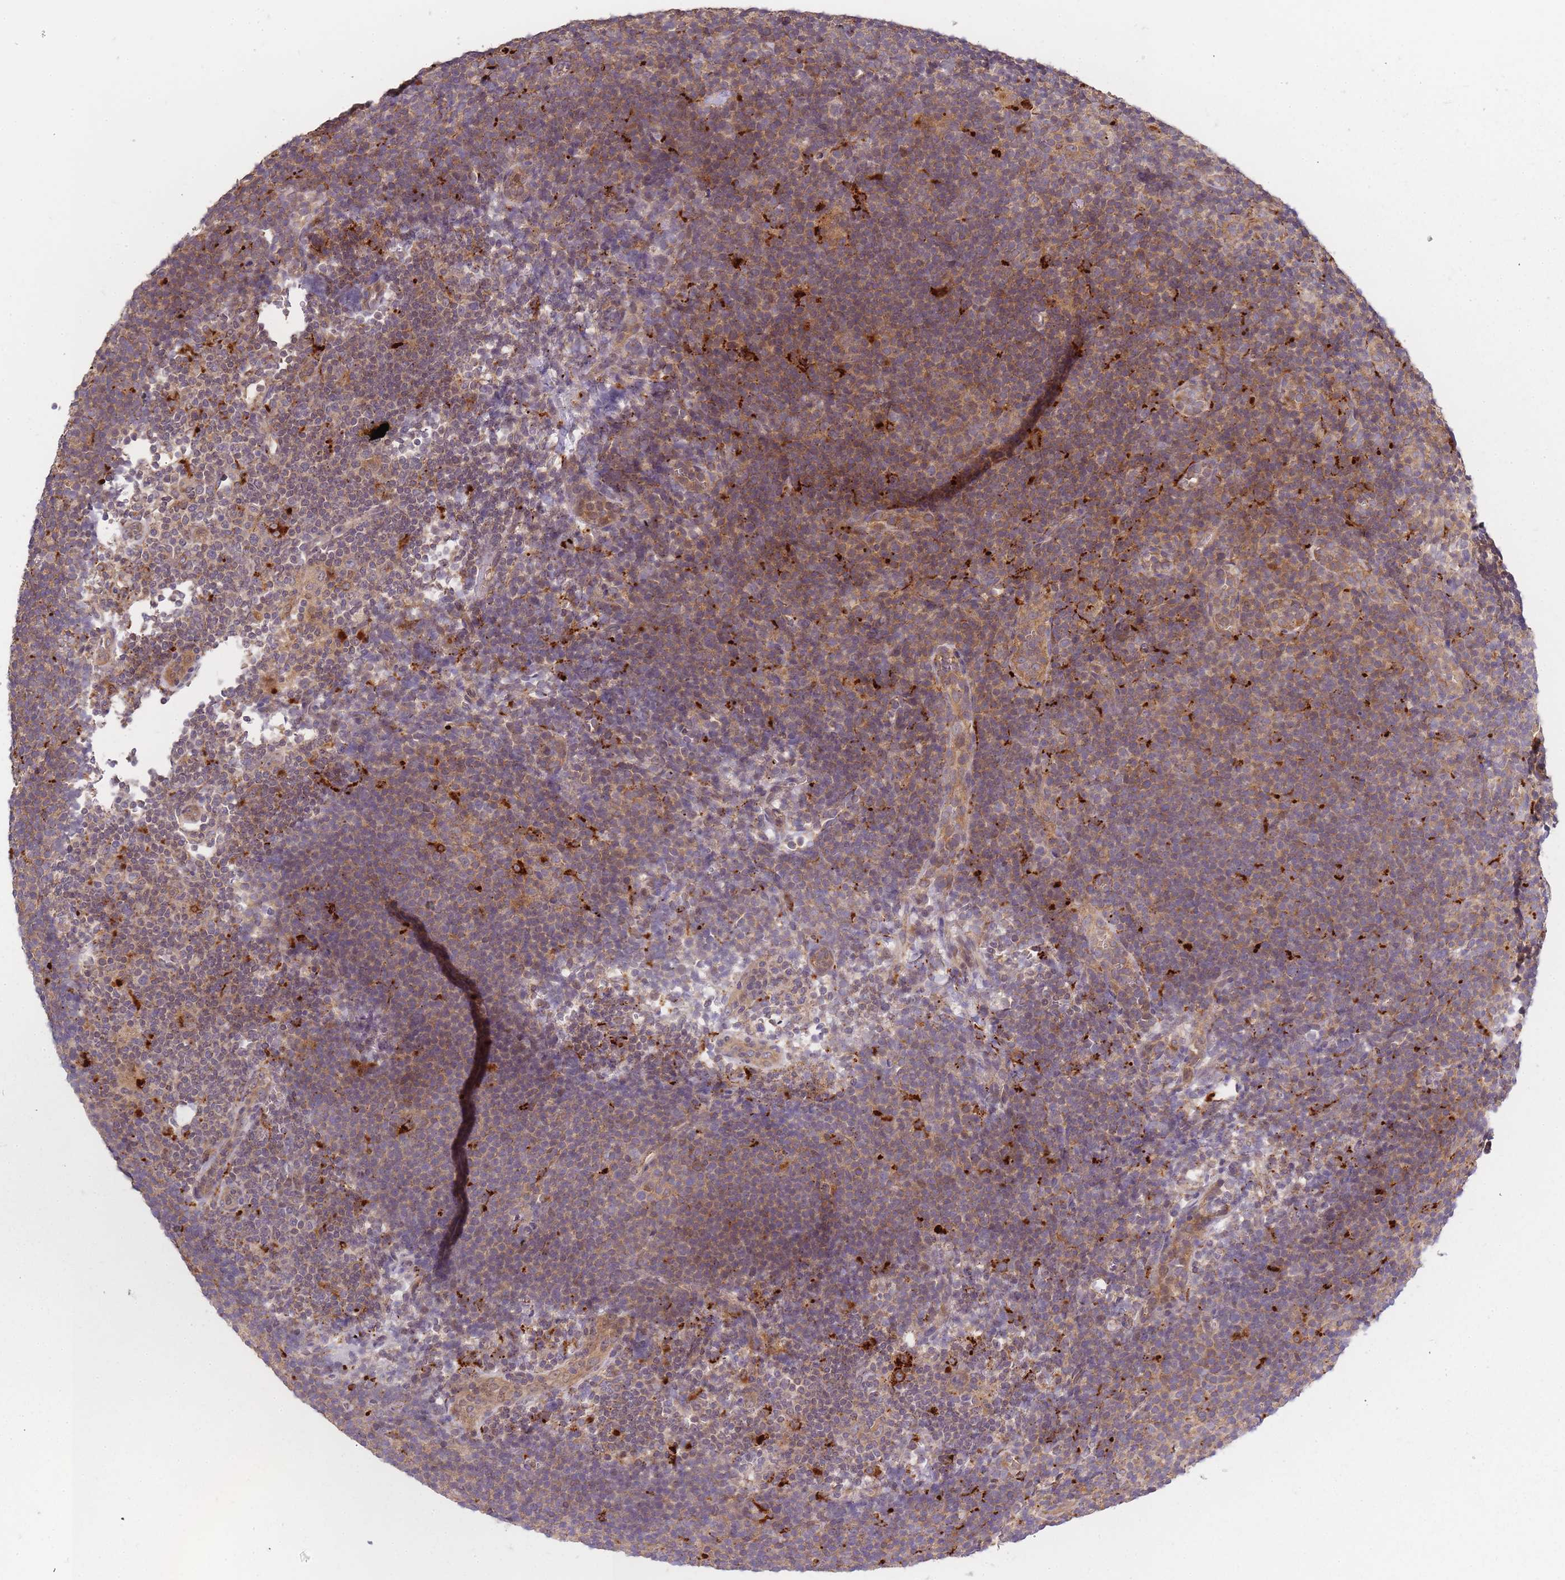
{"staining": {"intensity": "weak", "quantity": ">75%", "location": "cytoplasmic/membranous"}, "tissue": "lymphoma", "cell_type": "Tumor cells", "image_type": "cancer", "snomed": [{"axis": "morphology", "description": "Hodgkin's disease, NOS"}, {"axis": "topography", "description": "Lymph node"}], "caption": "A low amount of weak cytoplasmic/membranous staining is appreciated in about >75% of tumor cells in Hodgkin's disease tissue.", "gene": "ATG5", "patient": {"sex": "female", "age": 57}}